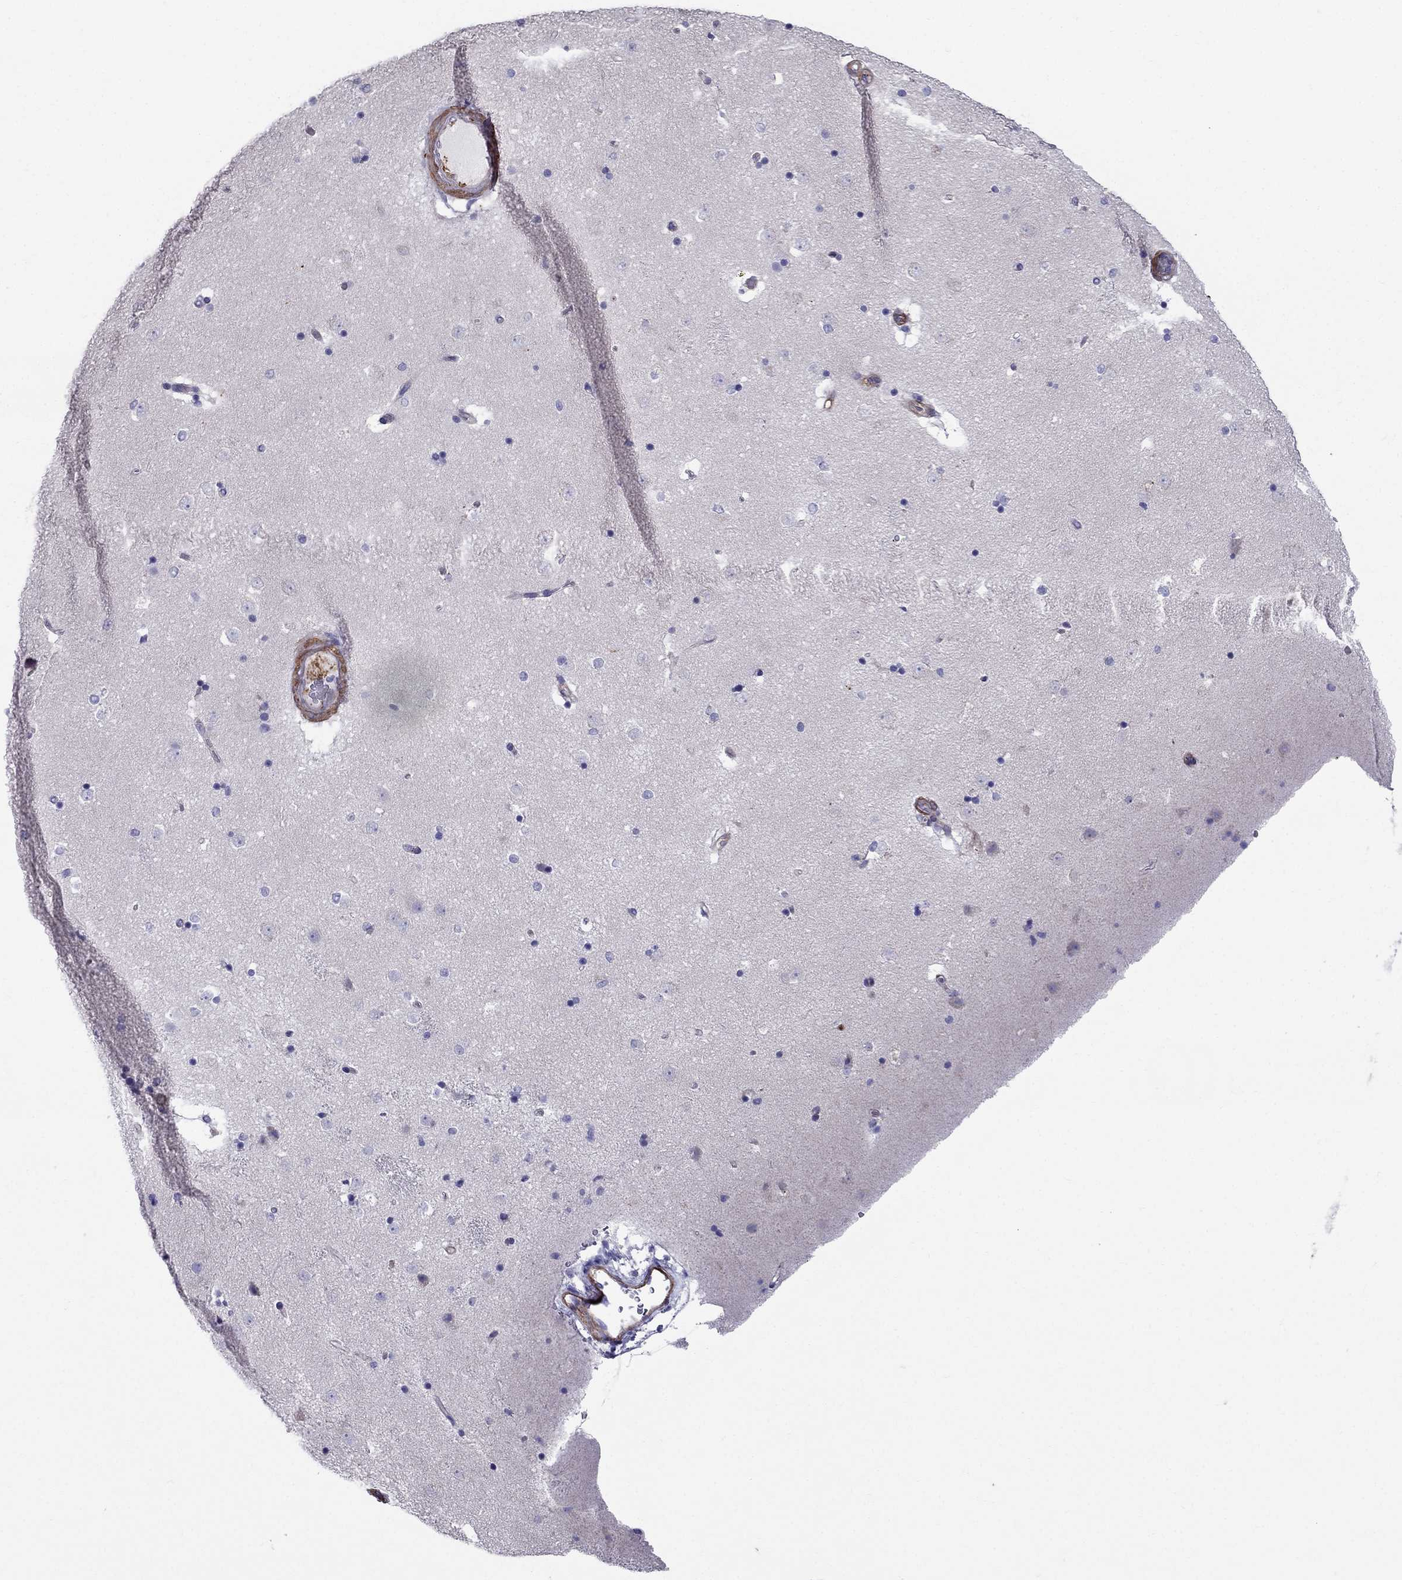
{"staining": {"intensity": "negative", "quantity": "none", "location": "none"}, "tissue": "caudate", "cell_type": "Glial cells", "image_type": "normal", "snomed": [{"axis": "morphology", "description": "Normal tissue, NOS"}, {"axis": "topography", "description": "Lateral ventricle wall"}], "caption": "The micrograph shows no significant staining in glial cells of caudate. (DAB (3,3'-diaminobenzidine) immunohistochemistry, high magnification).", "gene": "GPR50", "patient": {"sex": "male", "age": 51}}